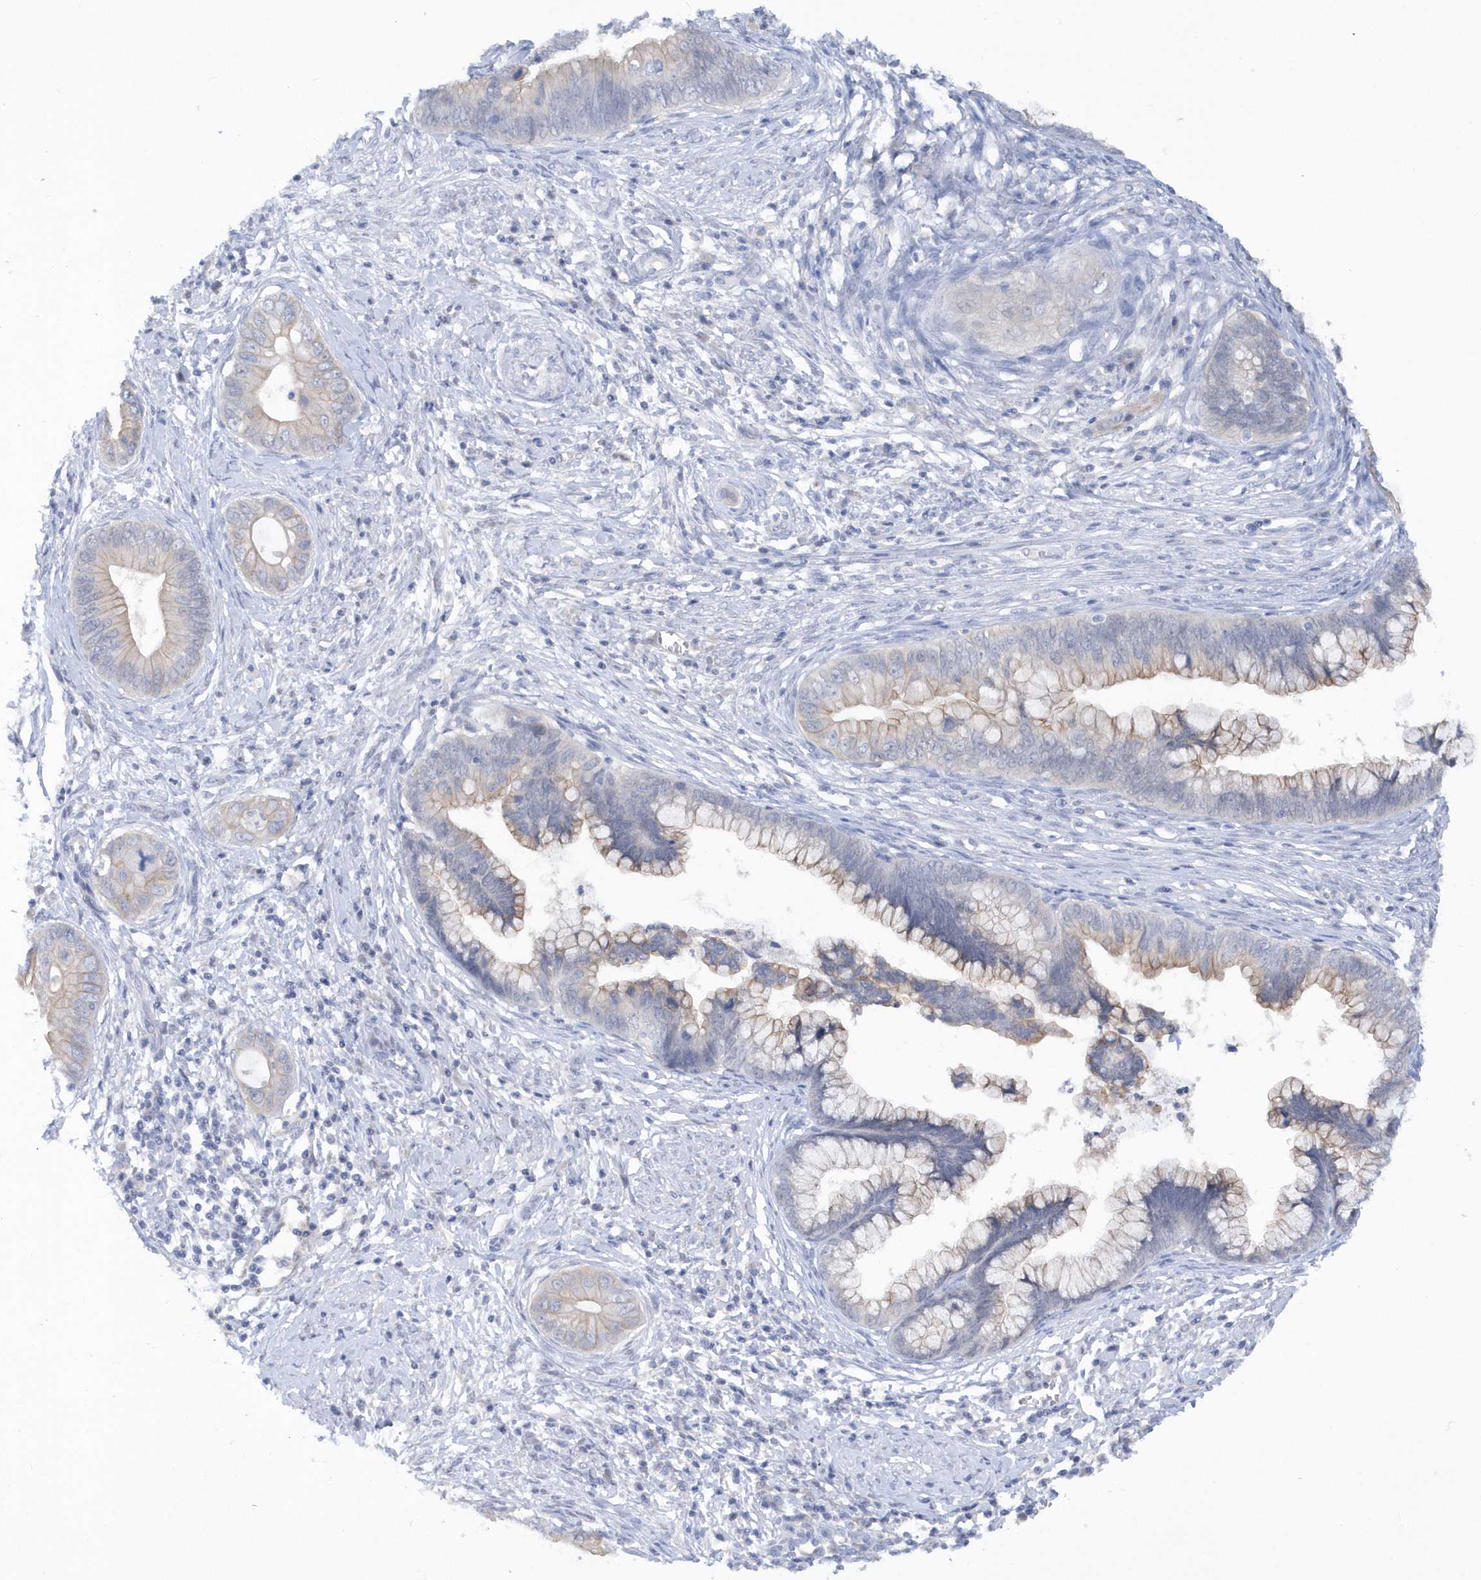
{"staining": {"intensity": "weak", "quantity": "25%-75%", "location": "cytoplasmic/membranous"}, "tissue": "cervical cancer", "cell_type": "Tumor cells", "image_type": "cancer", "snomed": [{"axis": "morphology", "description": "Adenocarcinoma, NOS"}, {"axis": "topography", "description": "Cervix"}], "caption": "Cervical cancer (adenocarcinoma) was stained to show a protein in brown. There is low levels of weak cytoplasmic/membranous staining in about 25%-75% of tumor cells. (IHC, brightfield microscopy, high magnification).", "gene": "RPE", "patient": {"sex": "female", "age": 44}}